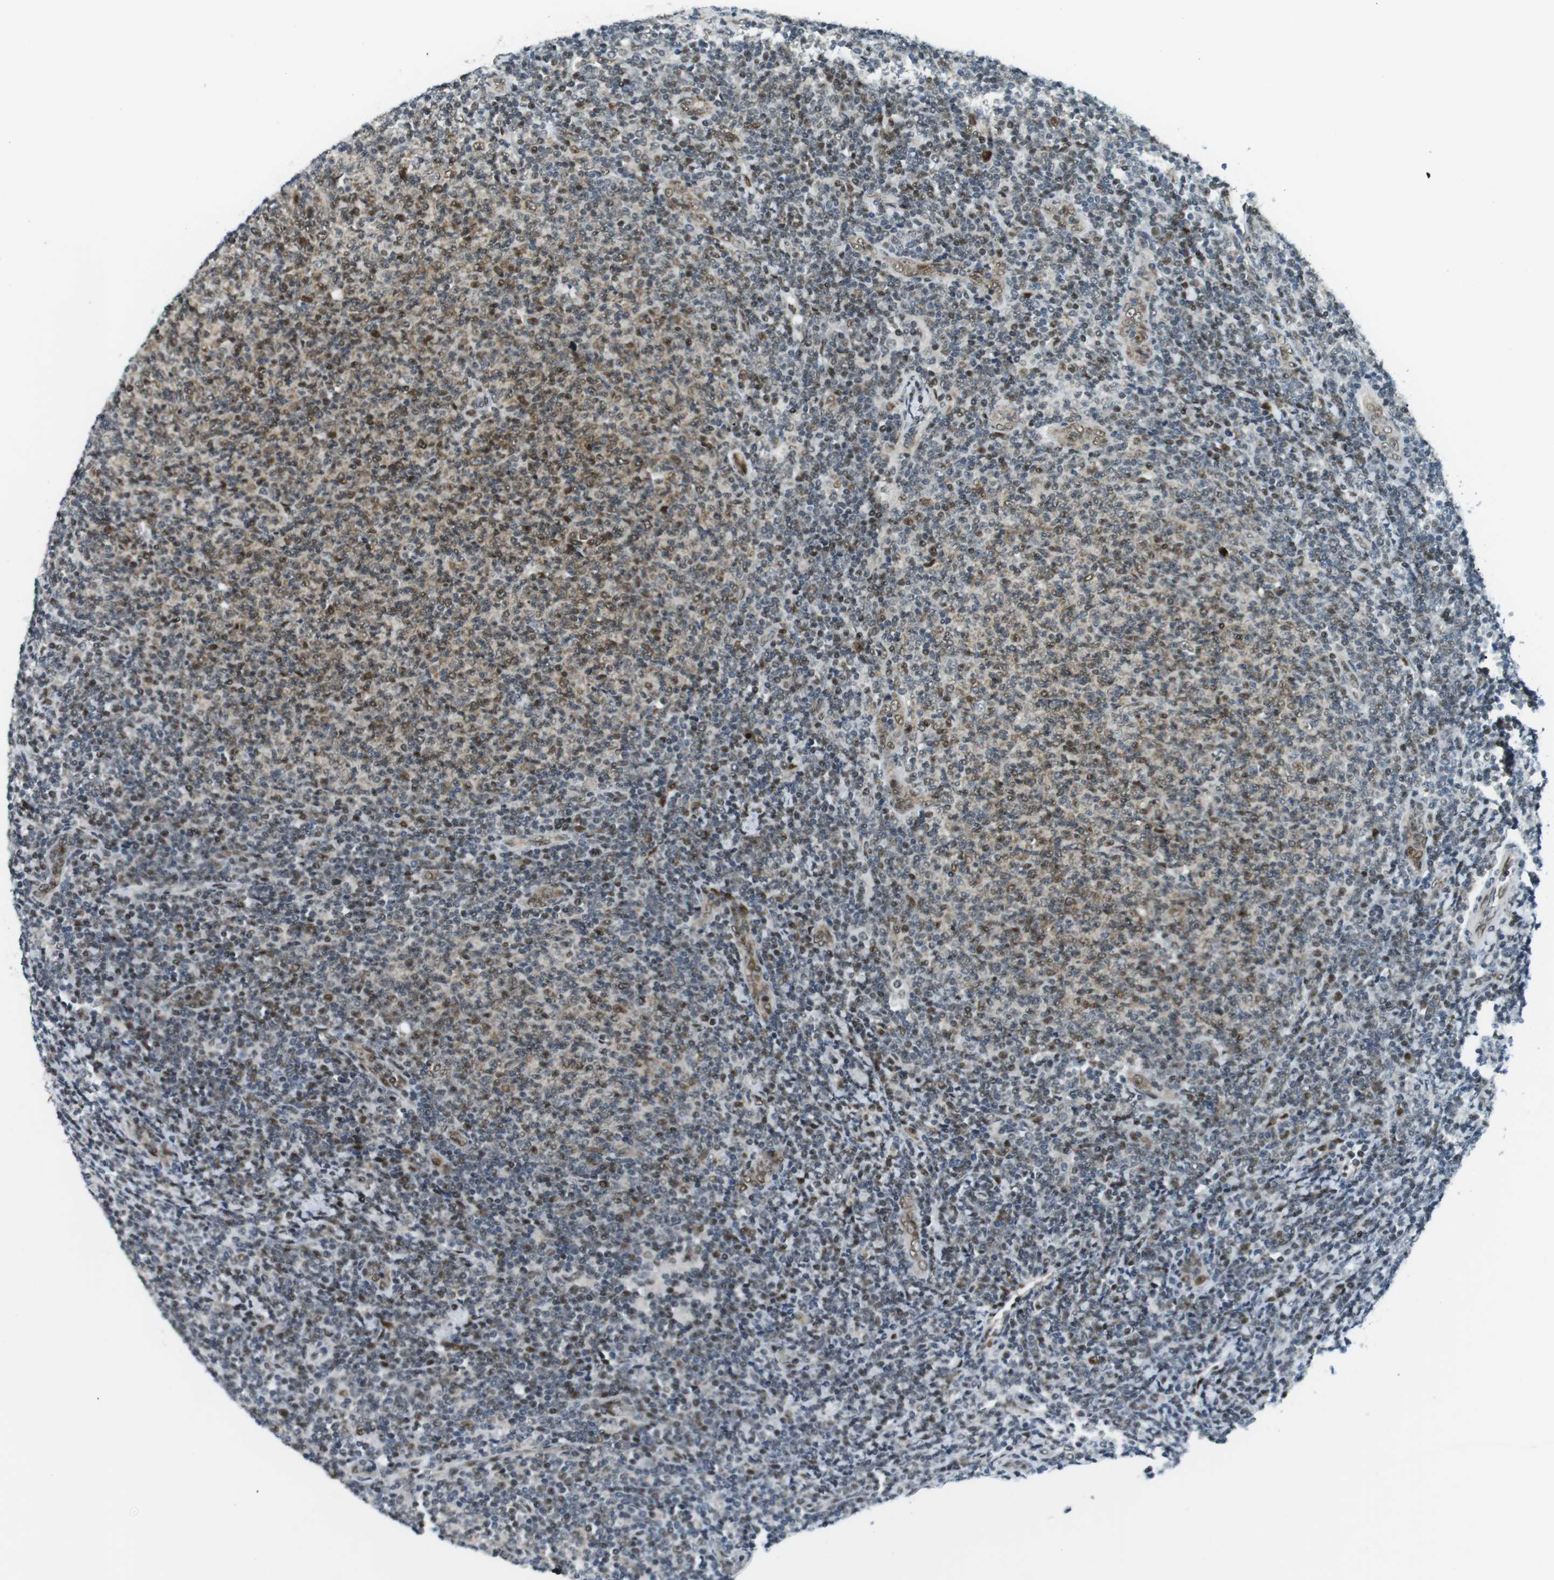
{"staining": {"intensity": "moderate", "quantity": "25%-75%", "location": "cytoplasmic/membranous,nuclear"}, "tissue": "lymphoma", "cell_type": "Tumor cells", "image_type": "cancer", "snomed": [{"axis": "morphology", "description": "Malignant lymphoma, non-Hodgkin's type, Low grade"}, {"axis": "topography", "description": "Lymph node"}], "caption": "The photomicrograph demonstrates staining of lymphoma, revealing moderate cytoplasmic/membranous and nuclear protein expression (brown color) within tumor cells.", "gene": "CDC27", "patient": {"sex": "male", "age": 66}}